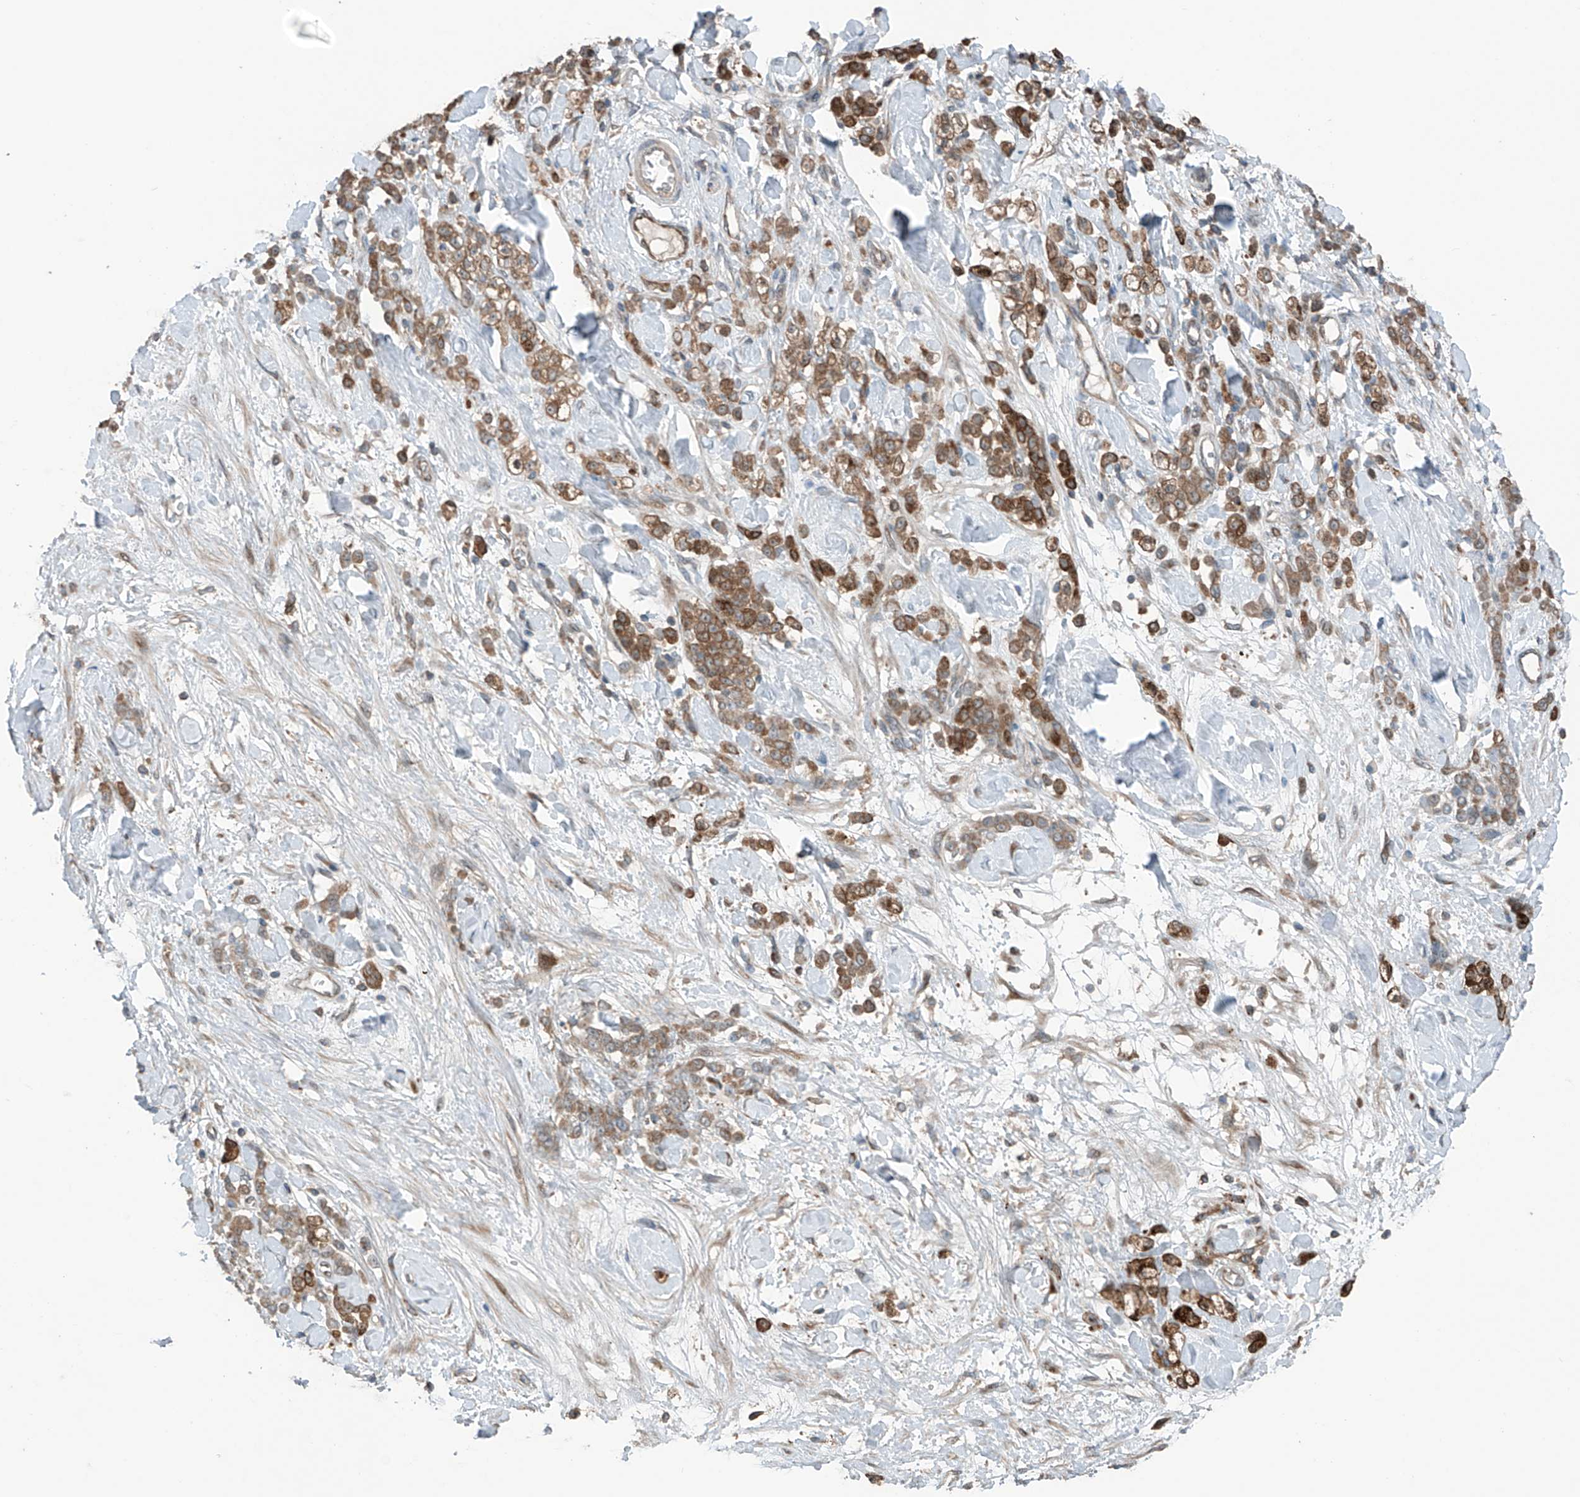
{"staining": {"intensity": "moderate", "quantity": ">75%", "location": "cytoplasmic/membranous"}, "tissue": "stomach cancer", "cell_type": "Tumor cells", "image_type": "cancer", "snomed": [{"axis": "morphology", "description": "Normal tissue, NOS"}, {"axis": "morphology", "description": "Adenocarcinoma, NOS"}, {"axis": "topography", "description": "Stomach"}], "caption": "IHC (DAB (3,3'-diaminobenzidine)) staining of adenocarcinoma (stomach) reveals moderate cytoplasmic/membranous protein positivity in approximately >75% of tumor cells.", "gene": "SAMD3", "patient": {"sex": "male", "age": 82}}